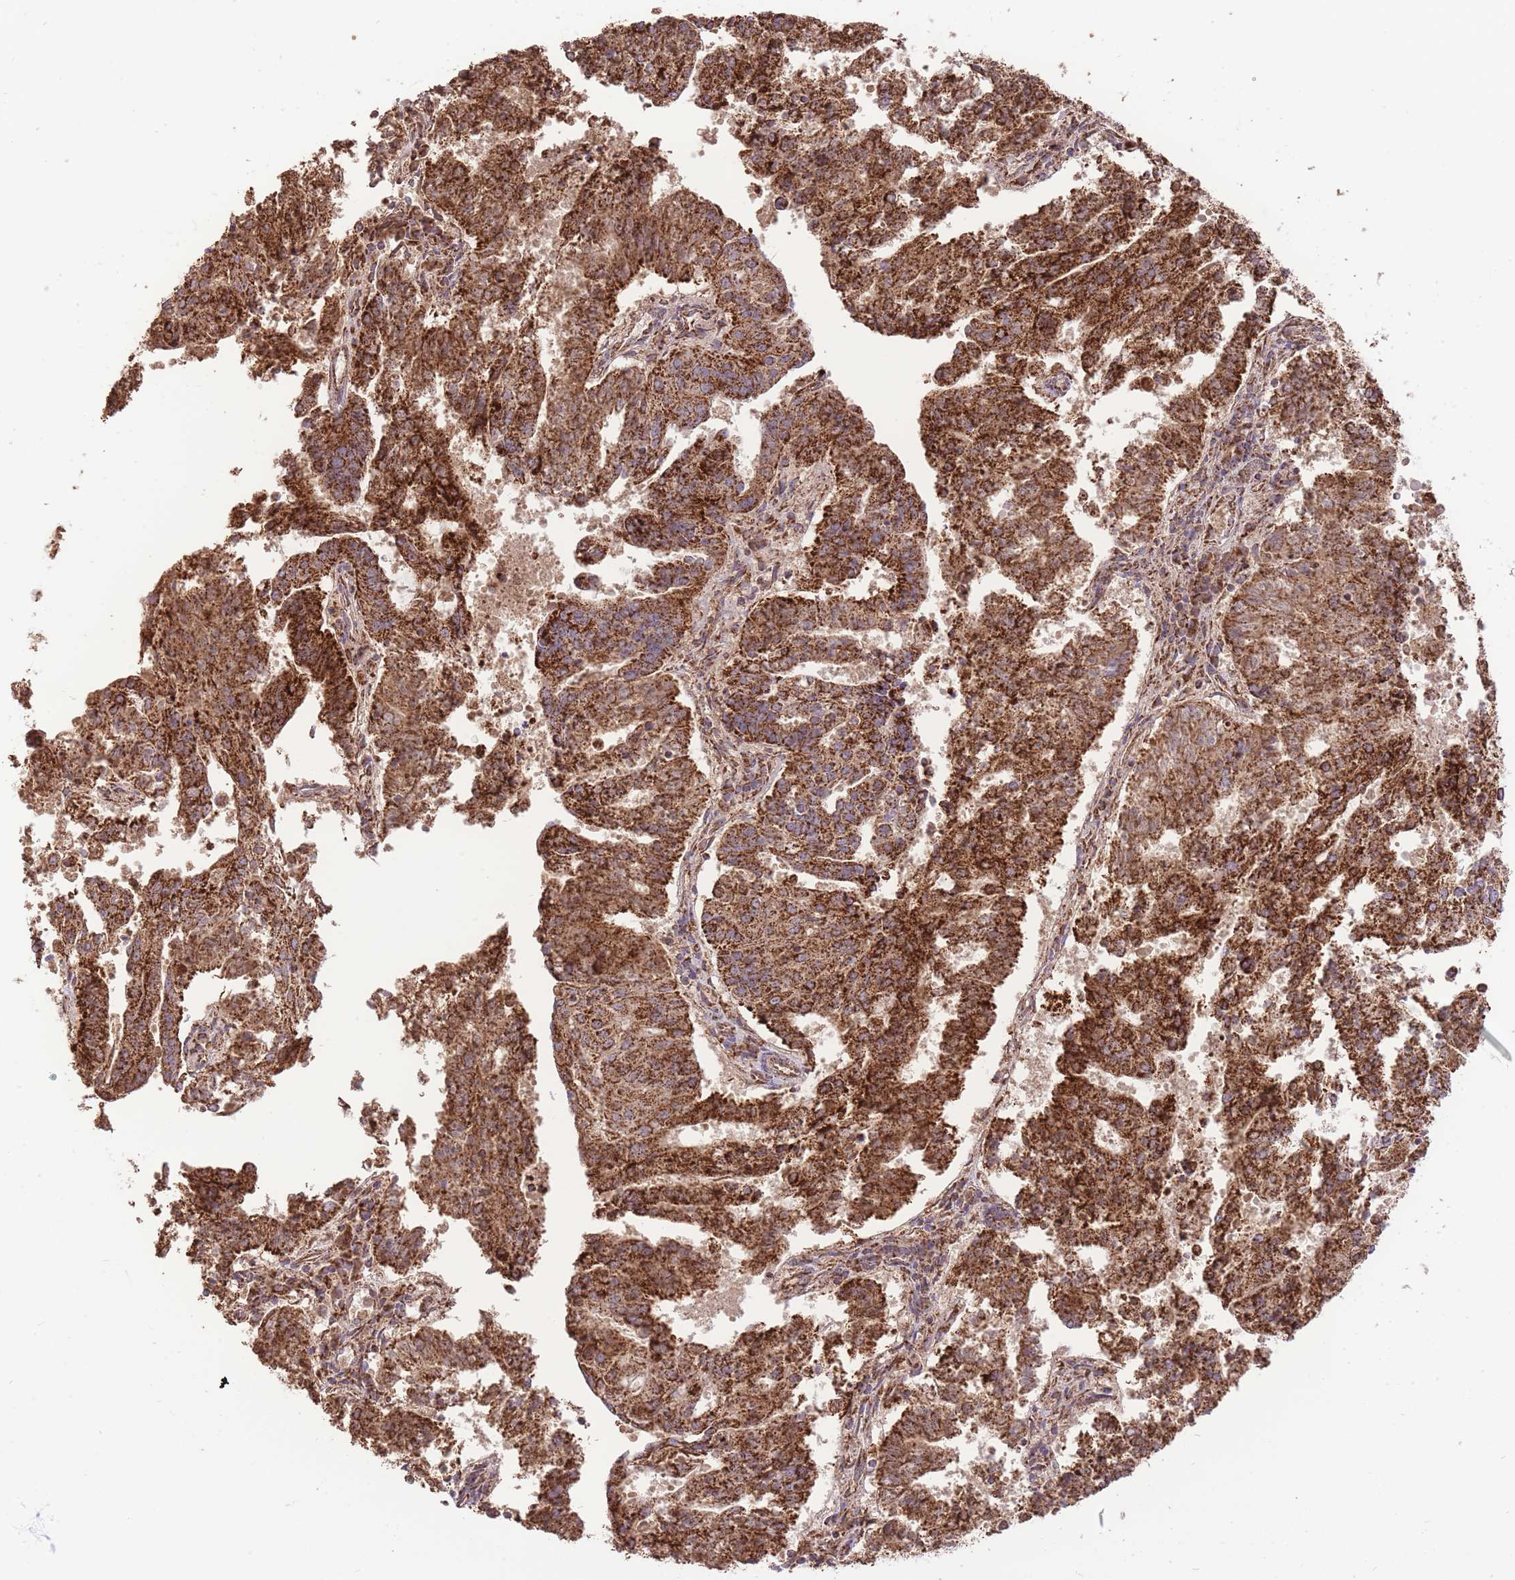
{"staining": {"intensity": "strong", "quantity": ">75%", "location": "cytoplasmic/membranous"}, "tissue": "endometrial cancer", "cell_type": "Tumor cells", "image_type": "cancer", "snomed": [{"axis": "morphology", "description": "Adenocarcinoma, NOS"}, {"axis": "topography", "description": "Endometrium"}], "caption": "Adenocarcinoma (endometrial) stained with DAB (3,3'-diaminobenzidine) immunohistochemistry (IHC) reveals high levels of strong cytoplasmic/membranous positivity in about >75% of tumor cells. The staining was performed using DAB to visualize the protein expression in brown, while the nuclei were stained in blue with hematoxylin (Magnification: 20x).", "gene": "PREP", "patient": {"sex": "female", "age": 82}}